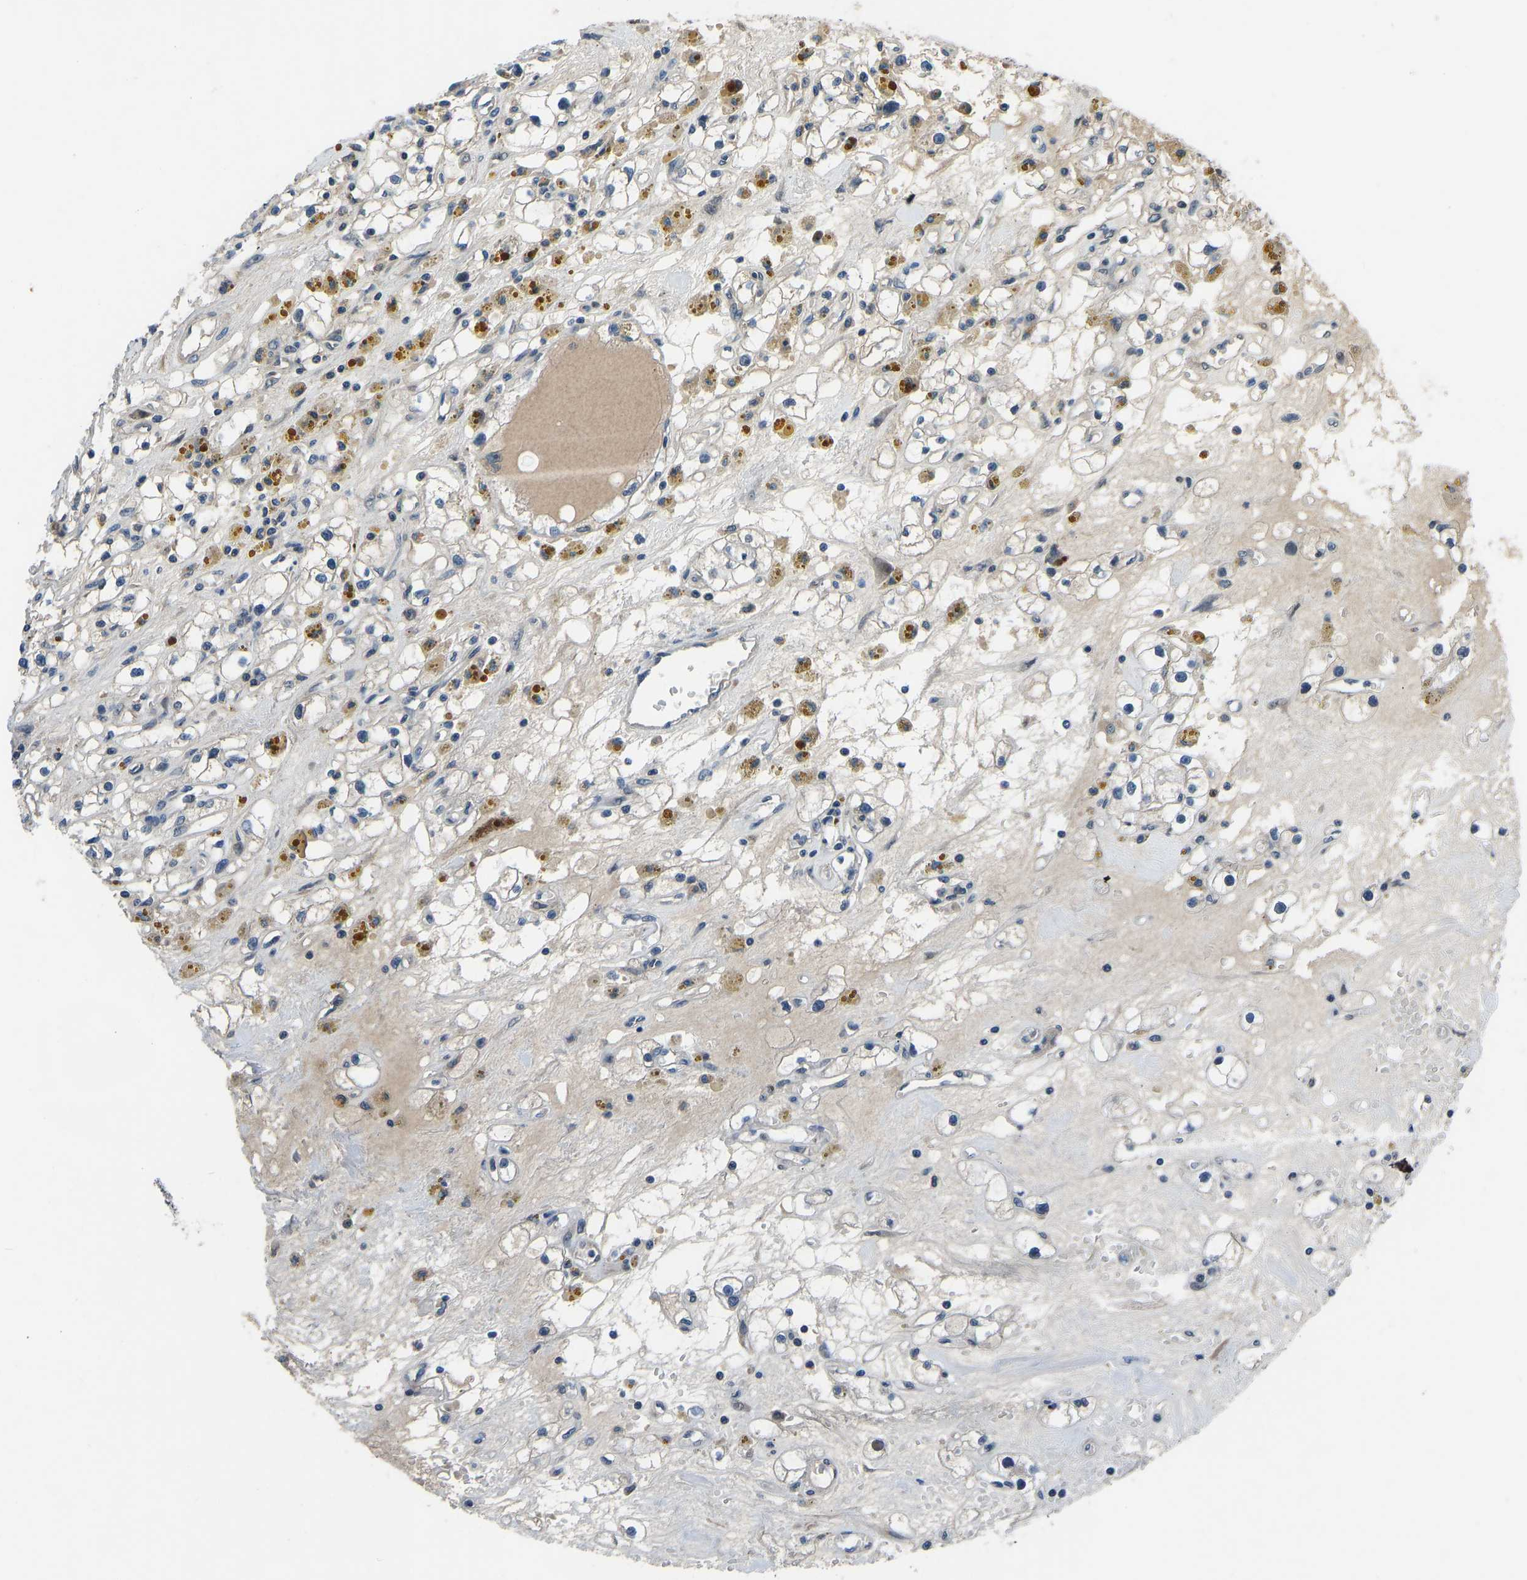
{"staining": {"intensity": "negative", "quantity": "none", "location": "none"}, "tissue": "renal cancer", "cell_type": "Tumor cells", "image_type": "cancer", "snomed": [{"axis": "morphology", "description": "Adenocarcinoma, NOS"}, {"axis": "topography", "description": "Kidney"}], "caption": "Human adenocarcinoma (renal) stained for a protein using immunohistochemistry (IHC) reveals no staining in tumor cells.", "gene": "RLIM", "patient": {"sex": "male", "age": 56}}